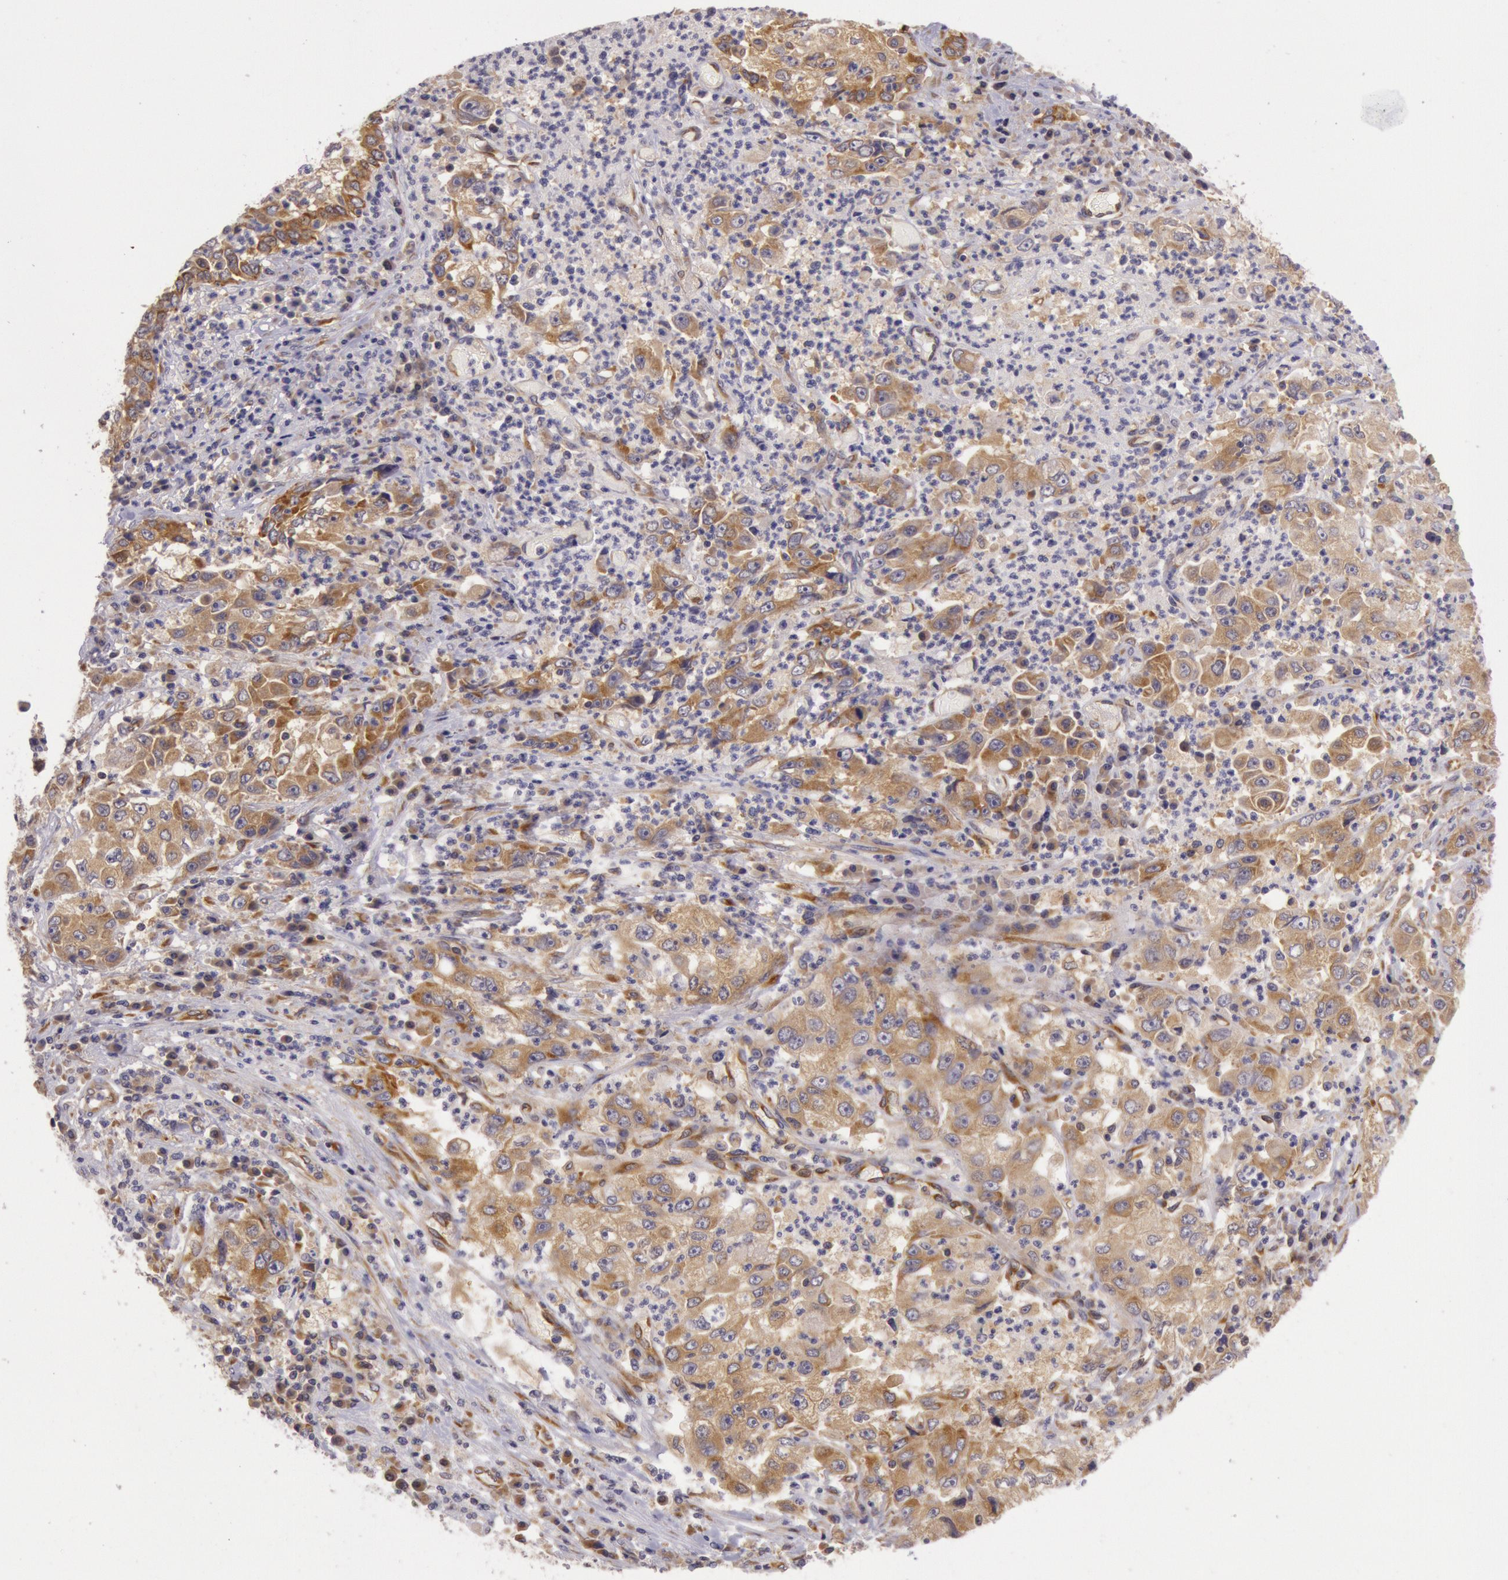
{"staining": {"intensity": "weak", "quantity": ">75%", "location": "cytoplasmic/membranous"}, "tissue": "cervical cancer", "cell_type": "Tumor cells", "image_type": "cancer", "snomed": [{"axis": "morphology", "description": "Squamous cell carcinoma, NOS"}, {"axis": "topography", "description": "Cervix"}], "caption": "Cervical cancer stained with a protein marker reveals weak staining in tumor cells.", "gene": "CHUK", "patient": {"sex": "female", "age": 36}}